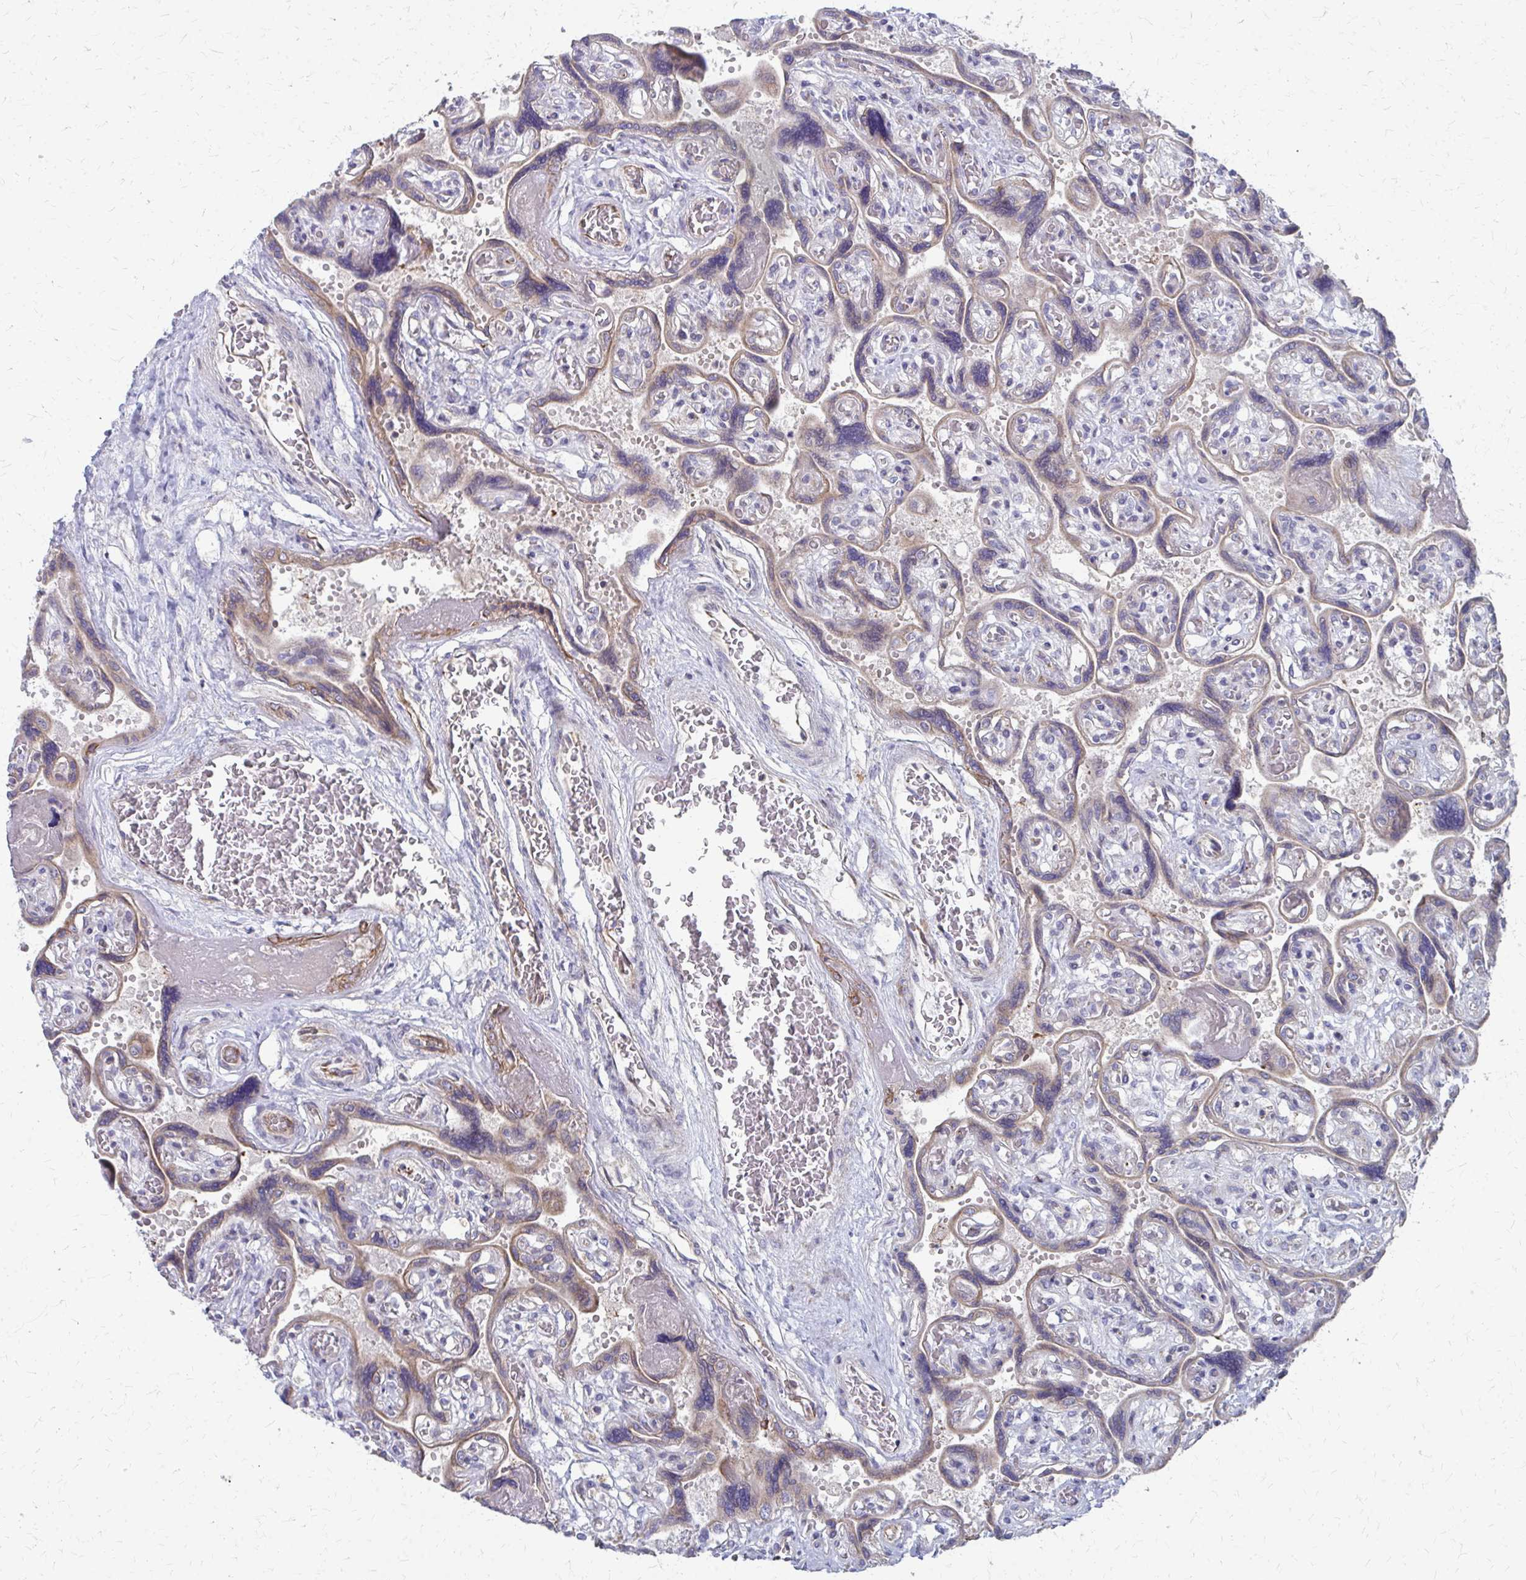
{"staining": {"intensity": "weak", "quantity": "25%-75%", "location": "cytoplasmic/membranous"}, "tissue": "placenta", "cell_type": "Decidual cells", "image_type": "normal", "snomed": [{"axis": "morphology", "description": "Normal tissue, NOS"}, {"axis": "topography", "description": "Placenta"}], "caption": "An image showing weak cytoplasmic/membranous staining in approximately 25%-75% of decidual cells in benign placenta, as visualized by brown immunohistochemical staining.", "gene": "FAHD1", "patient": {"sex": "female", "age": 32}}